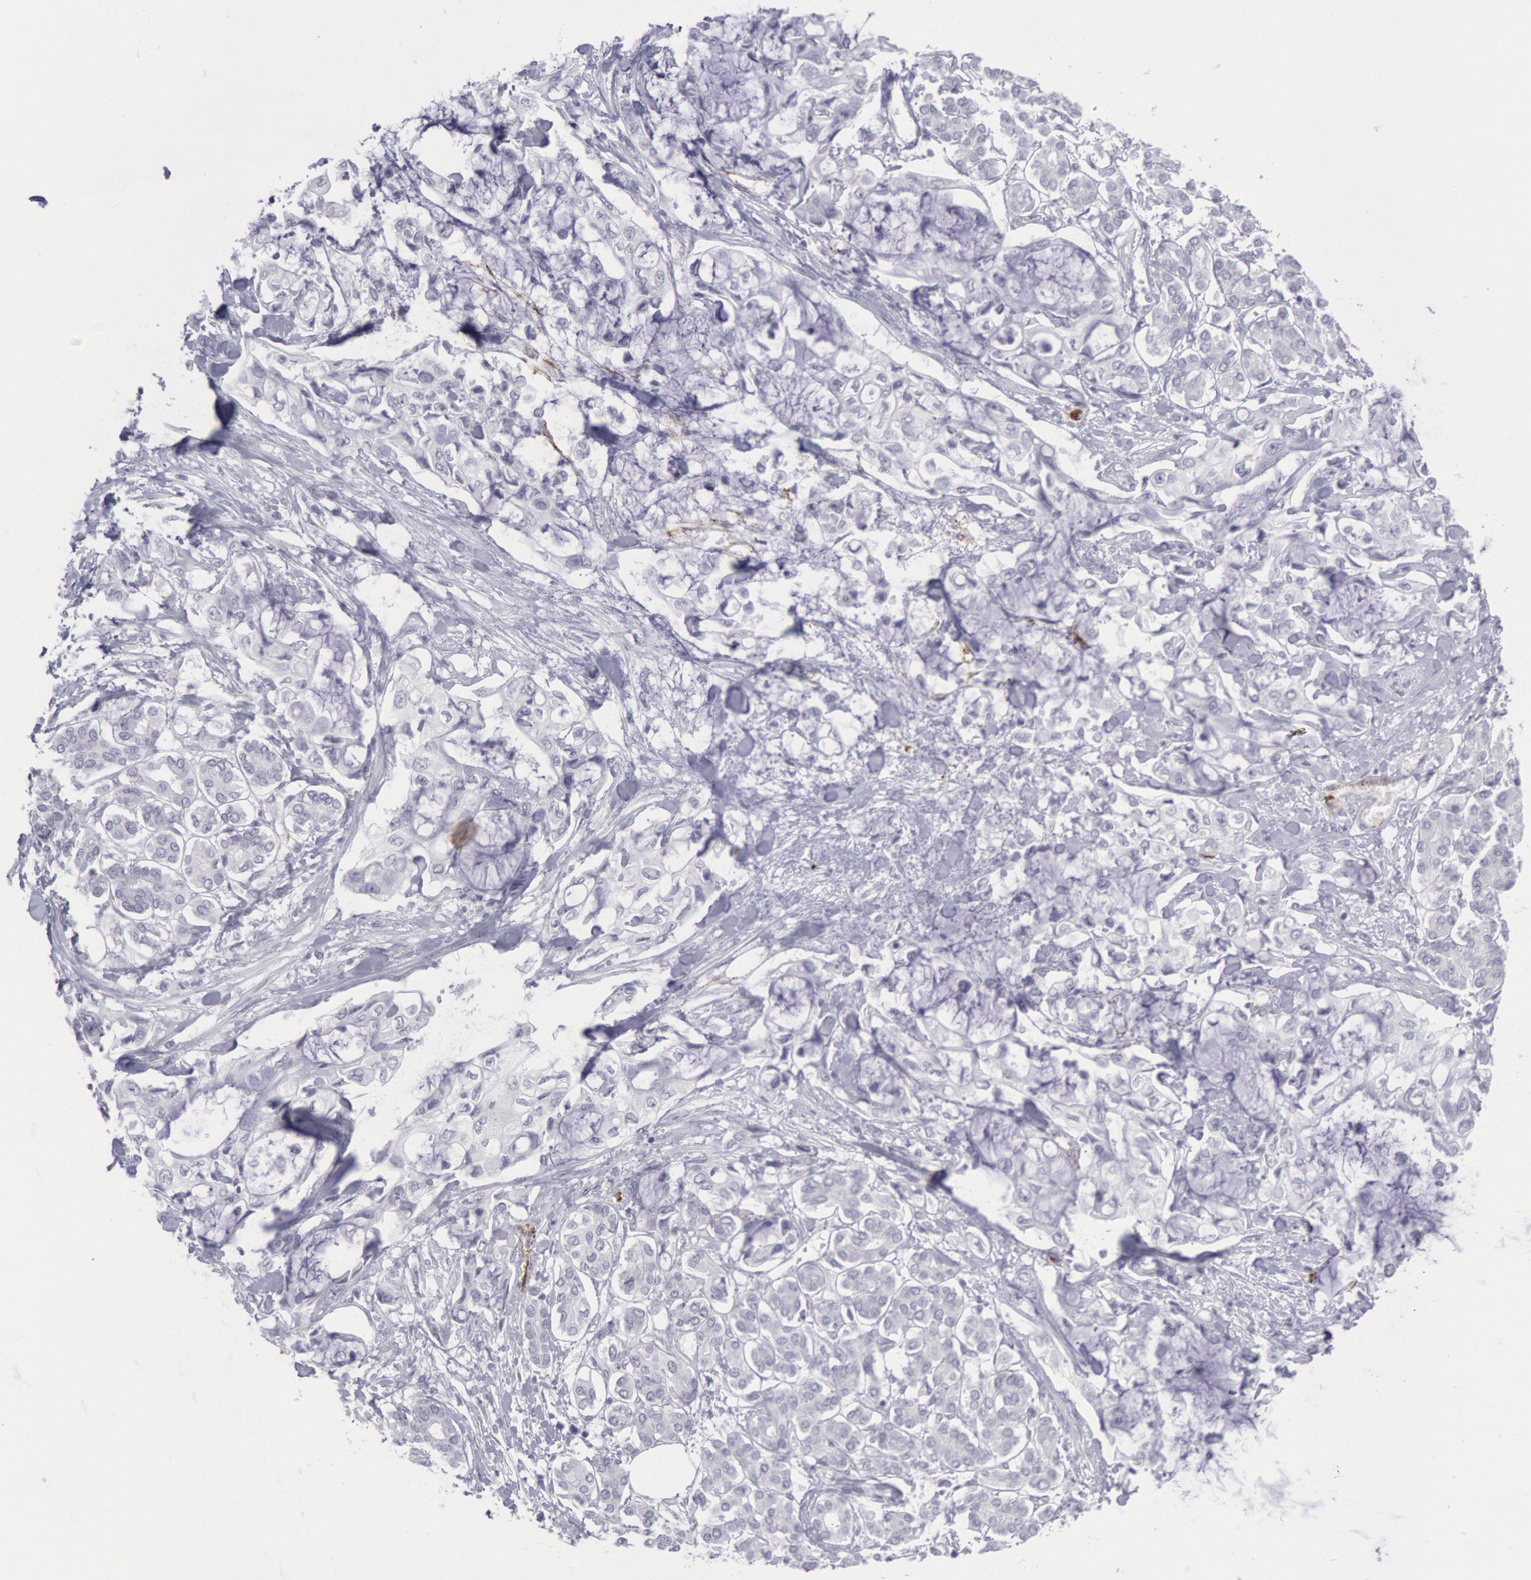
{"staining": {"intensity": "negative", "quantity": "none", "location": "none"}, "tissue": "pancreatic cancer", "cell_type": "Tumor cells", "image_type": "cancer", "snomed": [{"axis": "morphology", "description": "Adenocarcinoma, NOS"}, {"axis": "topography", "description": "Pancreas"}], "caption": "Immunohistochemical staining of pancreatic cancer exhibits no significant positivity in tumor cells.", "gene": "CDH13", "patient": {"sex": "female", "age": 70}}